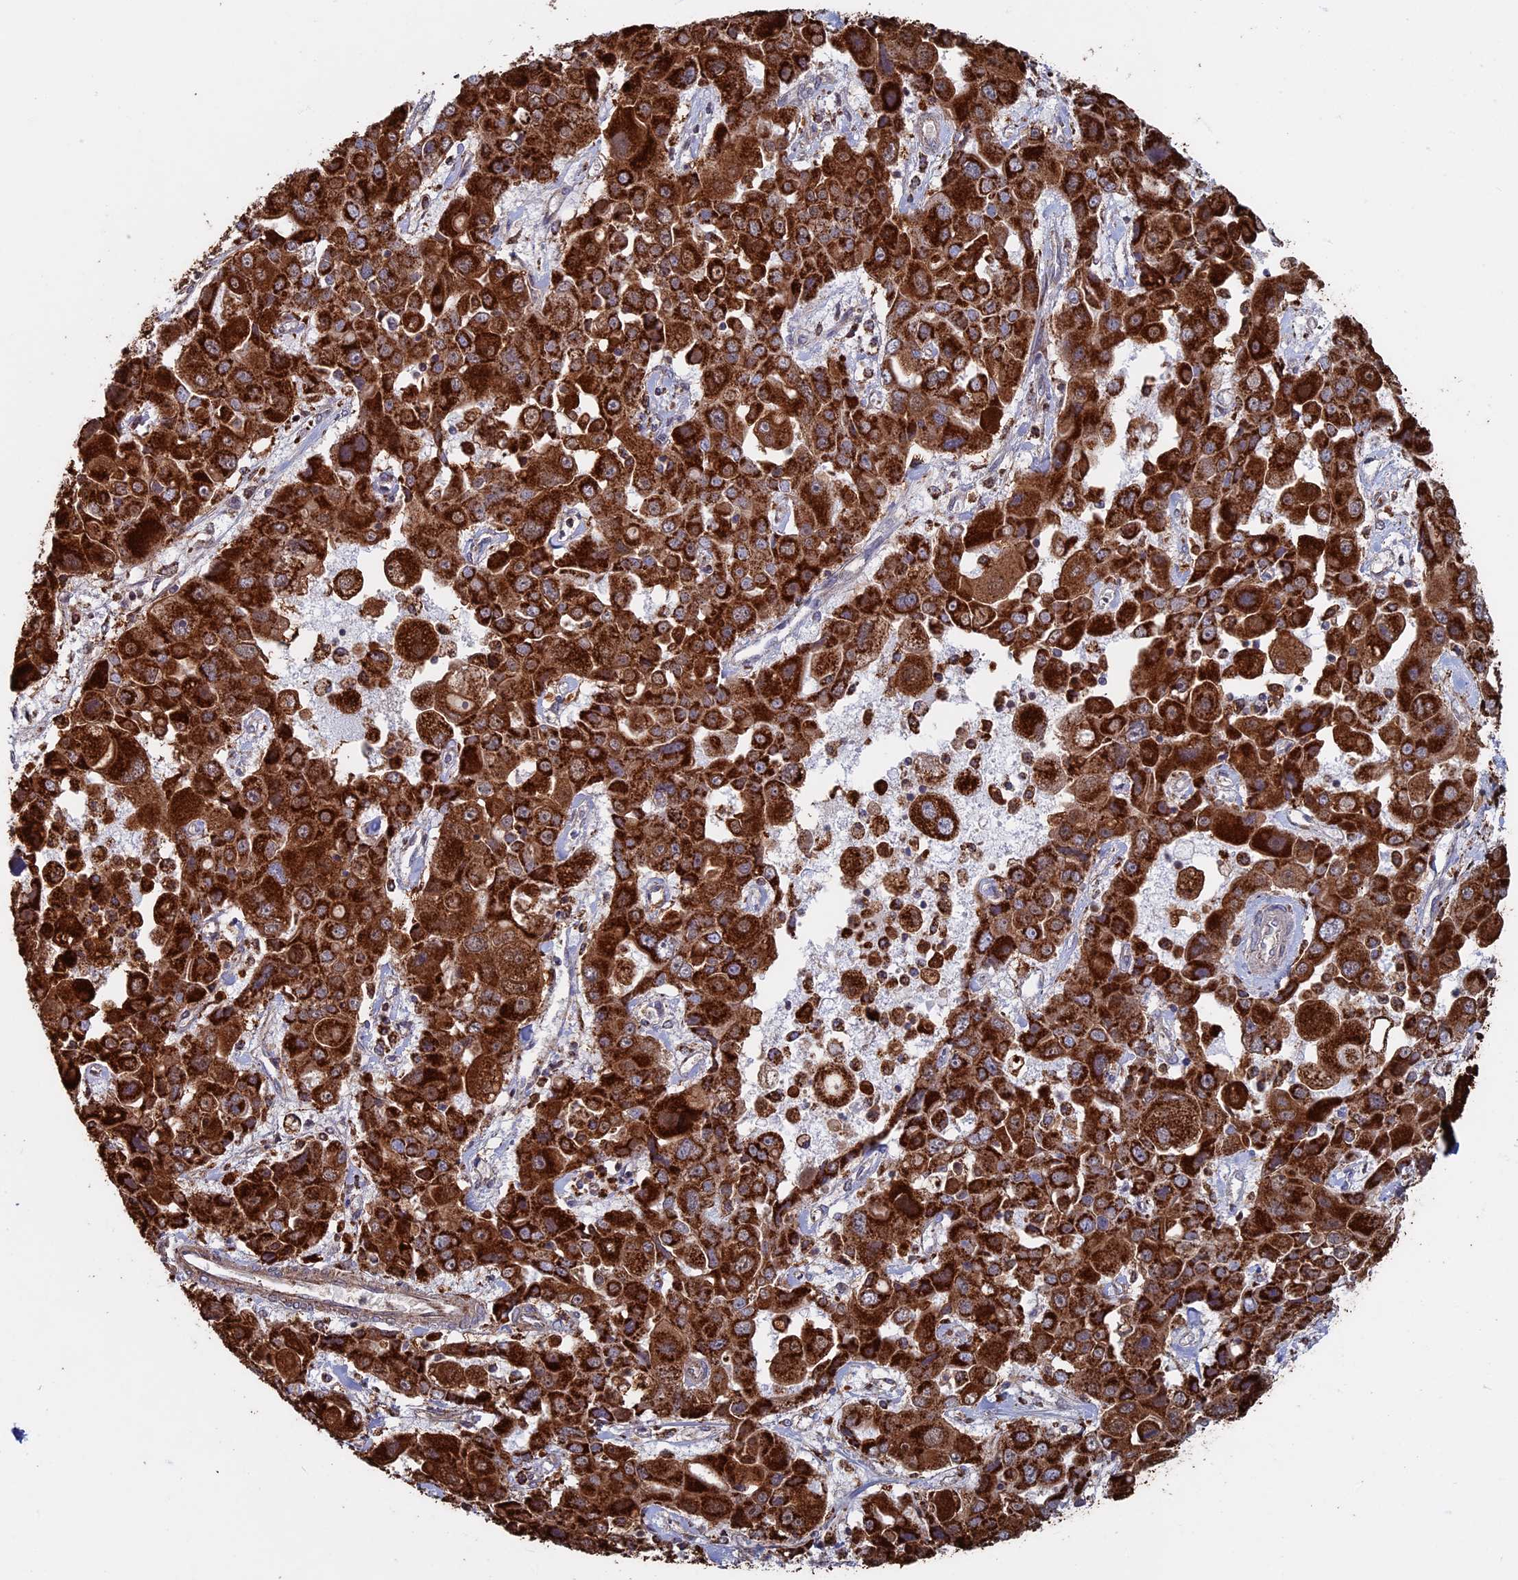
{"staining": {"intensity": "strong", "quantity": ">75%", "location": "cytoplasmic/membranous"}, "tissue": "liver cancer", "cell_type": "Tumor cells", "image_type": "cancer", "snomed": [{"axis": "morphology", "description": "Cholangiocarcinoma"}, {"axis": "topography", "description": "Liver"}], "caption": "Liver cholangiocarcinoma tissue exhibits strong cytoplasmic/membranous positivity in approximately >75% of tumor cells, visualized by immunohistochemistry. (Stains: DAB (3,3'-diaminobenzidine) in brown, nuclei in blue, Microscopy: brightfield microscopy at high magnification).", "gene": "SEC24D", "patient": {"sex": "male", "age": 67}}